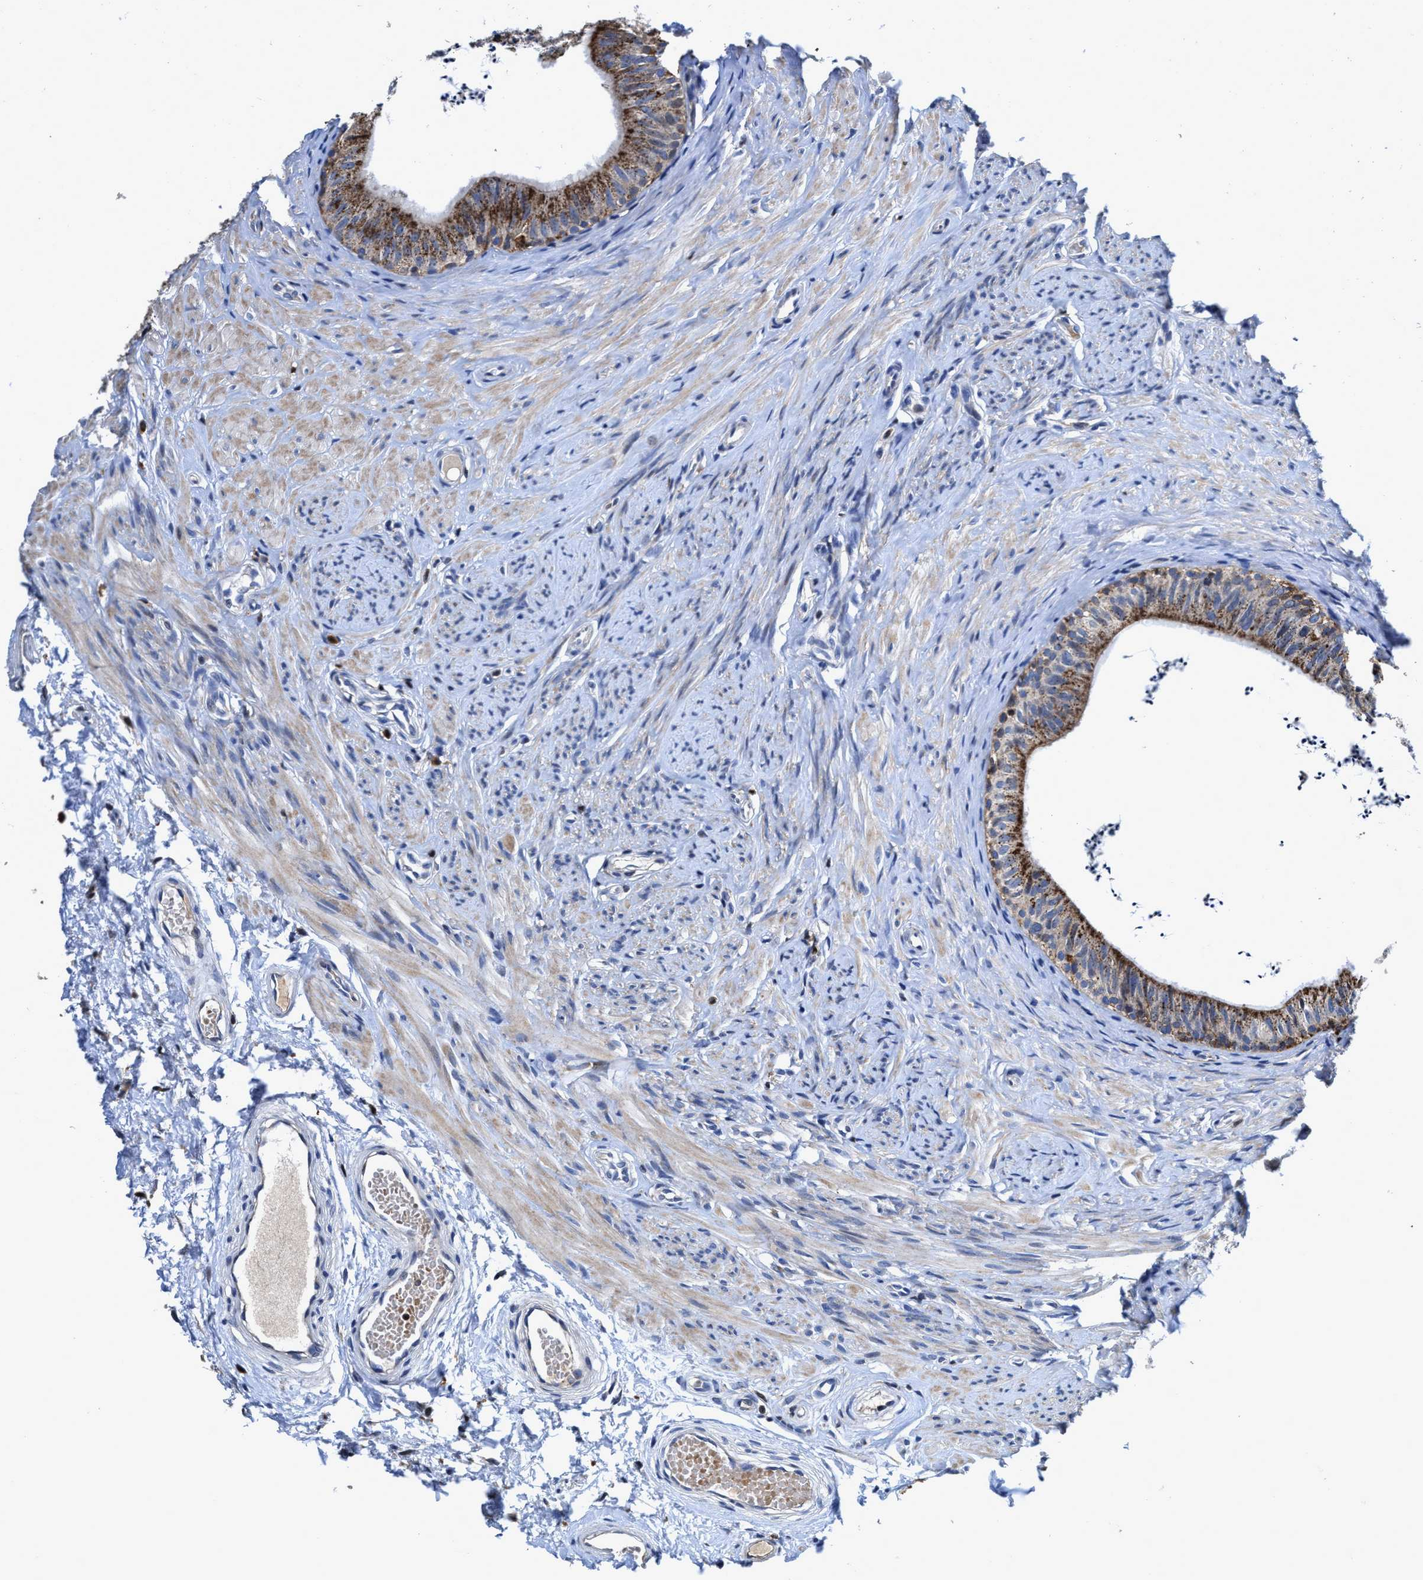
{"staining": {"intensity": "moderate", "quantity": ">75%", "location": "cytoplasmic/membranous"}, "tissue": "epididymis", "cell_type": "Glandular cells", "image_type": "normal", "snomed": [{"axis": "morphology", "description": "Normal tissue, NOS"}, {"axis": "topography", "description": "Epididymis"}], "caption": "There is medium levels of moderate cytoplasmic/membranous expression in glandular cells of unremarkable epididymis, as demonstrated by immunohistochemical staining (brown color).", "gene": "RGS10", "patient": {"sex": "male", "age": 56}}